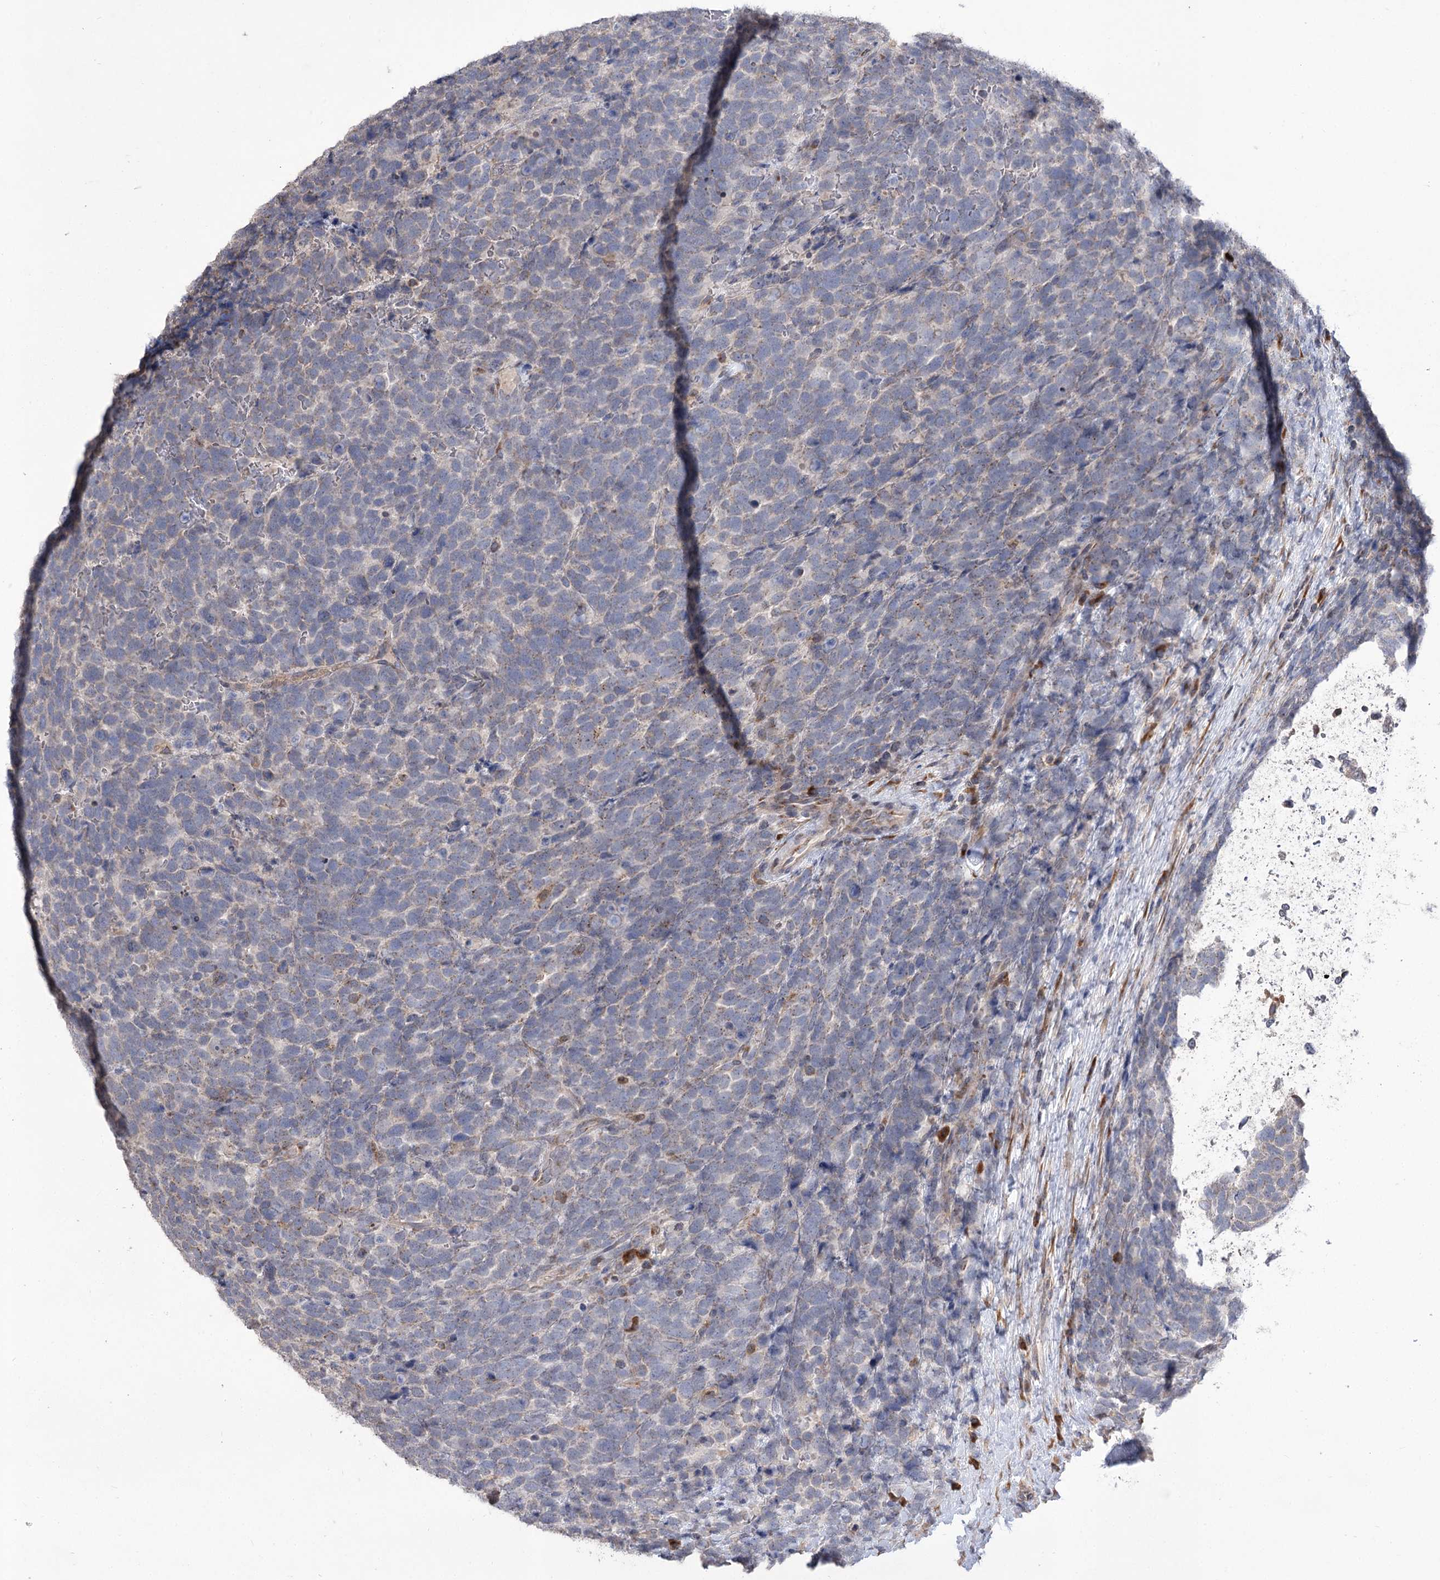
{"staining": {"intensity": "weak", "quantity": "<25%", "location": "cytoplasmic/membranous"}, "tissue": "urothelial cancer", "cell_type": "Tumor cells", "image_type": "cancer", "snomed": [{"axis": "morphology", "description": "Urothelial carcinoma, High grade"}, {"axis": "topography", "description": "Urinary bladder"}], "caption": "Photomicrograph shows no significant protein positivity in tumor cells of urothelial cancer. (DAB (3,3'-diaminobenzidine) immunohistochemistry (IHC) with hematoxylin counter stain).", "gene": "STT3B", "patient": {"sex": "female", "age": 82}}